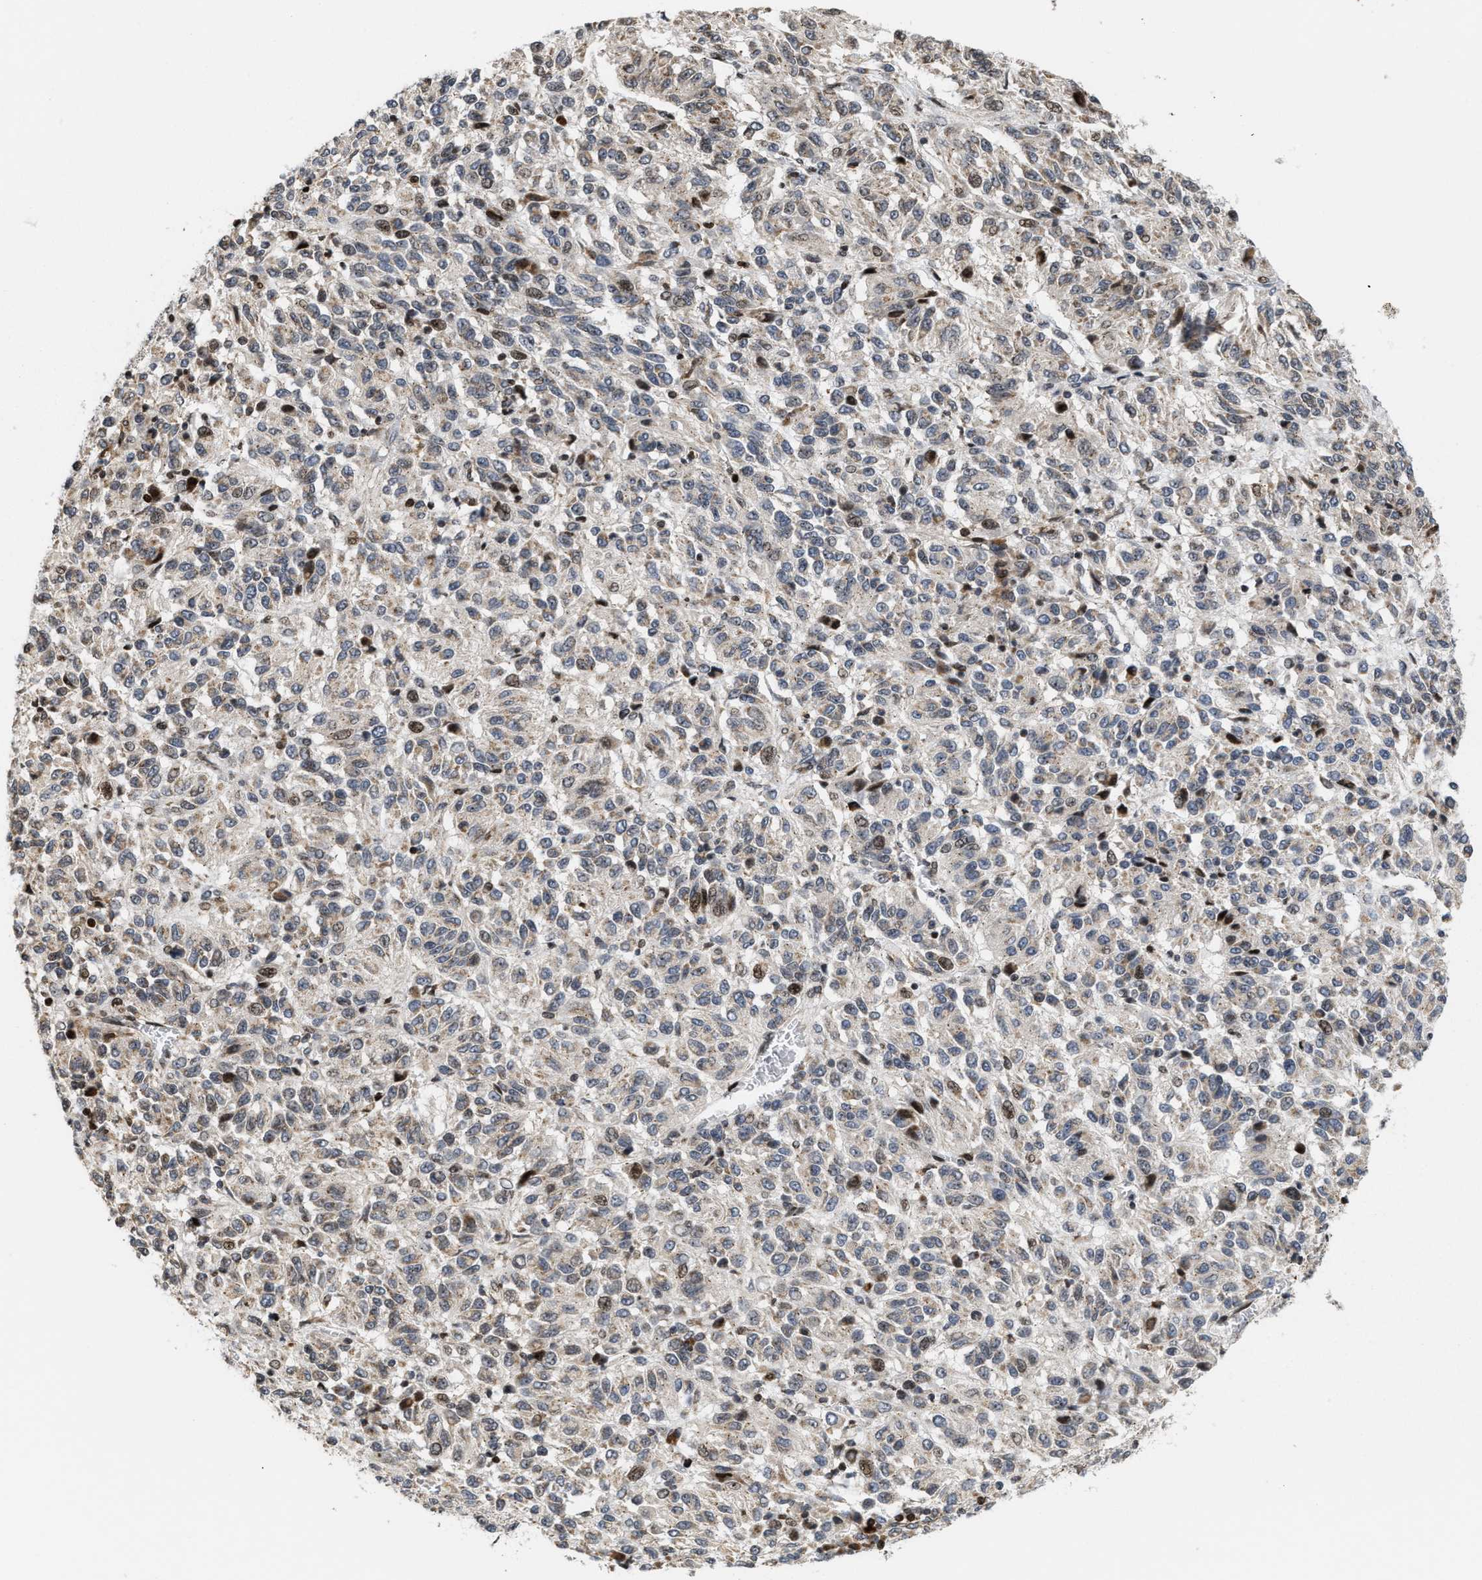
{"staining": {"intensity": "negative", "quantity": "none", "location": "none"}, "tissue": "melanoma", "cell_type": "Tumor cells", "image_type": "cancer", "snomed": [{"axis": "morphology", "description": "Malignant melanoma, Metastatic site"}, {"axis": "topography", "description": "Lung"}], "caption": "Tumor cells show no significant protein staining in malignant melanoma (metastatic site).", "gene": "PDZD2", "patient": {"sex": "male", "age": 64}}